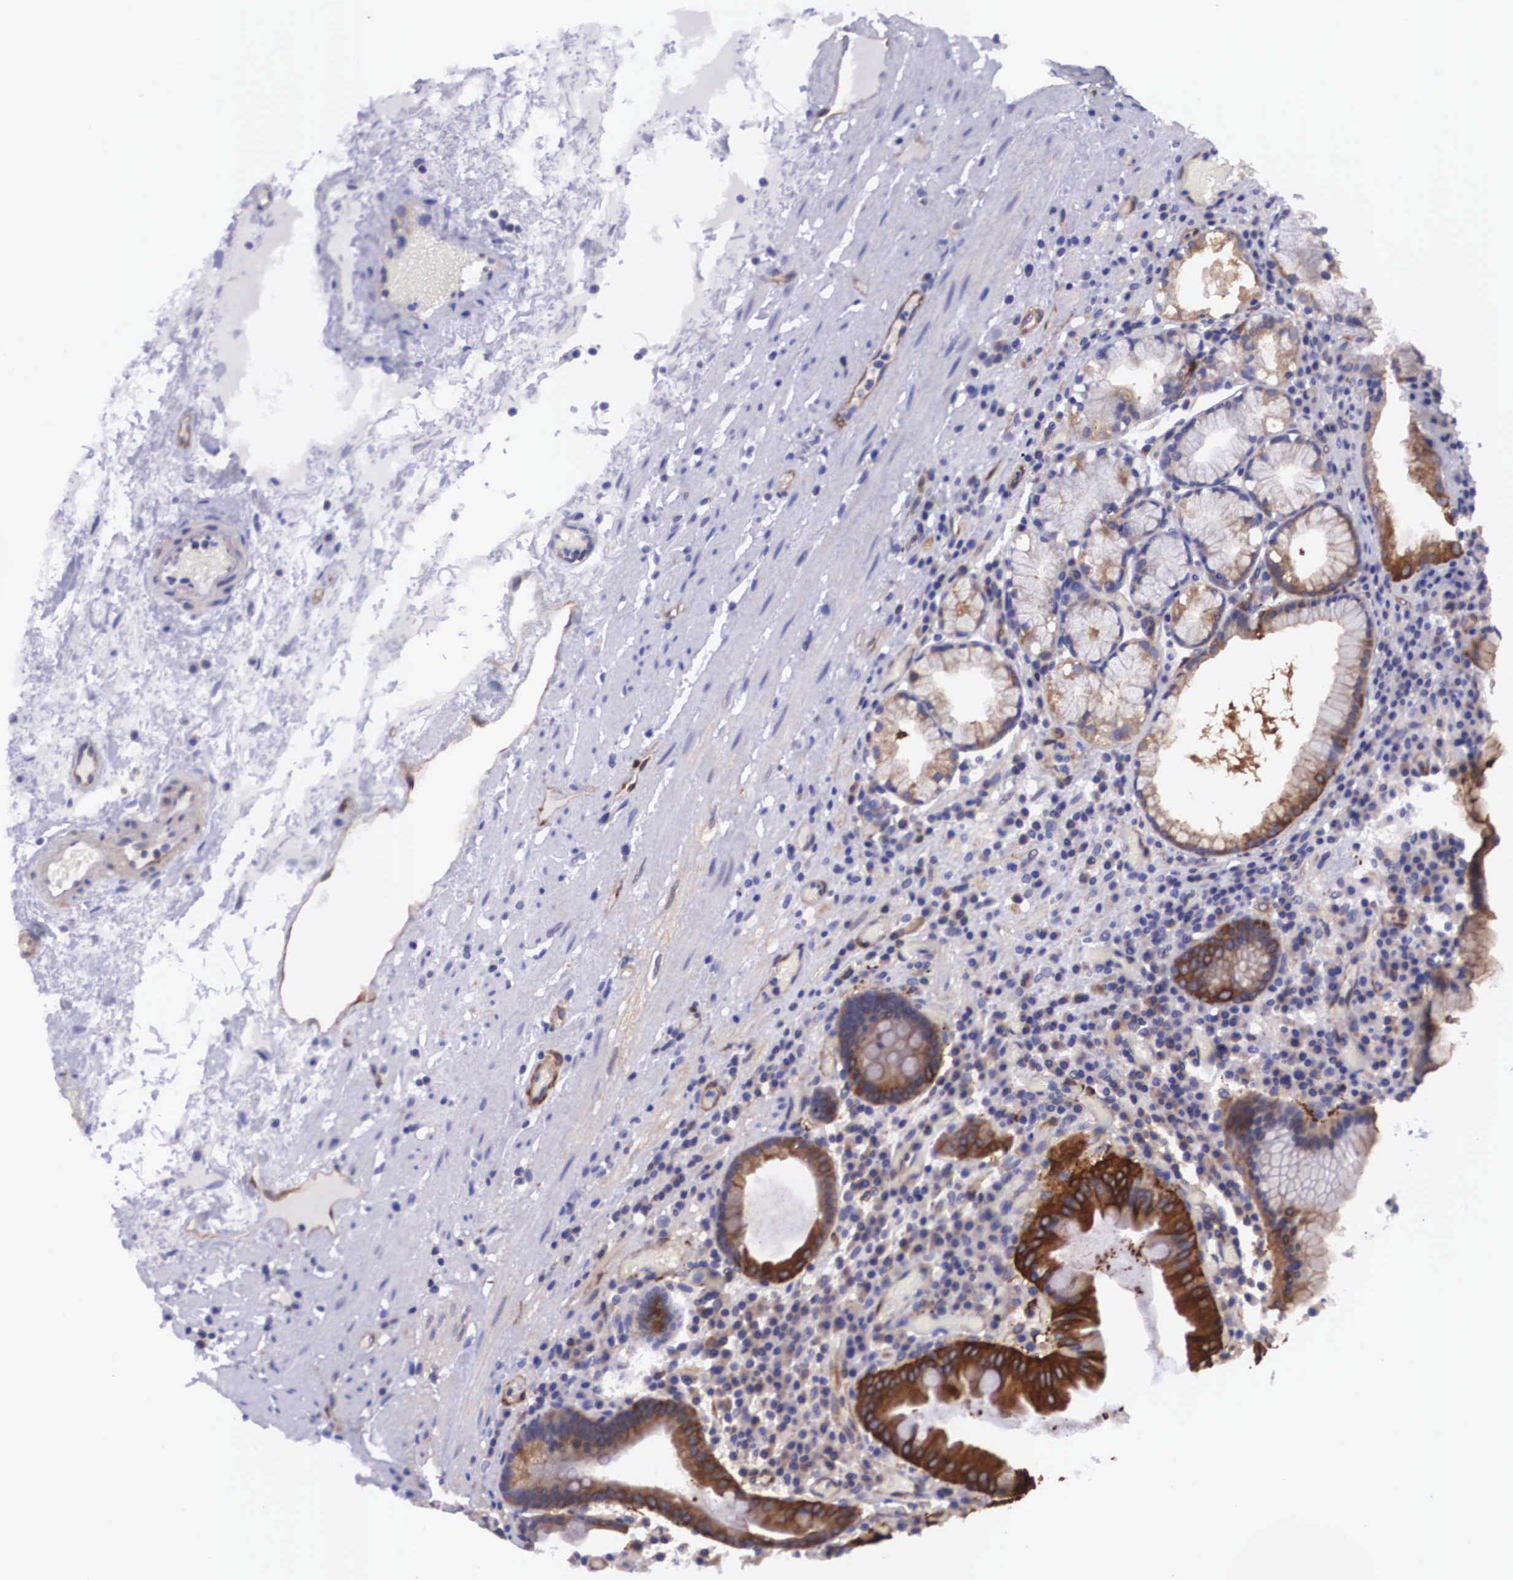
{"staining": {"intensity": "strong", "quantity": "25%-75%", "location": "cytoplasmic/membranous"}, "tissue": "stomach", "cell_type": "Glandular cells", "image_type": "normal", "snomed": [{"axis": "morphology", "description": "Normal tissue, NOS"}, {"axis": "topography", "description": "Stomach, lower"}, {"axis": "topography", "description": "Duodenum"}], "caption": "Stomach stained with IHC displays strong cytoplasmic/membranous positivity in approximately 25%-75% of glandular cells. (DAB (3,3'-diaminobenzidine) = brown stain, brightfield microscopy at high magnification).", "gene": "BCAR1", "patient": {"sex": "male", "age": 84}}